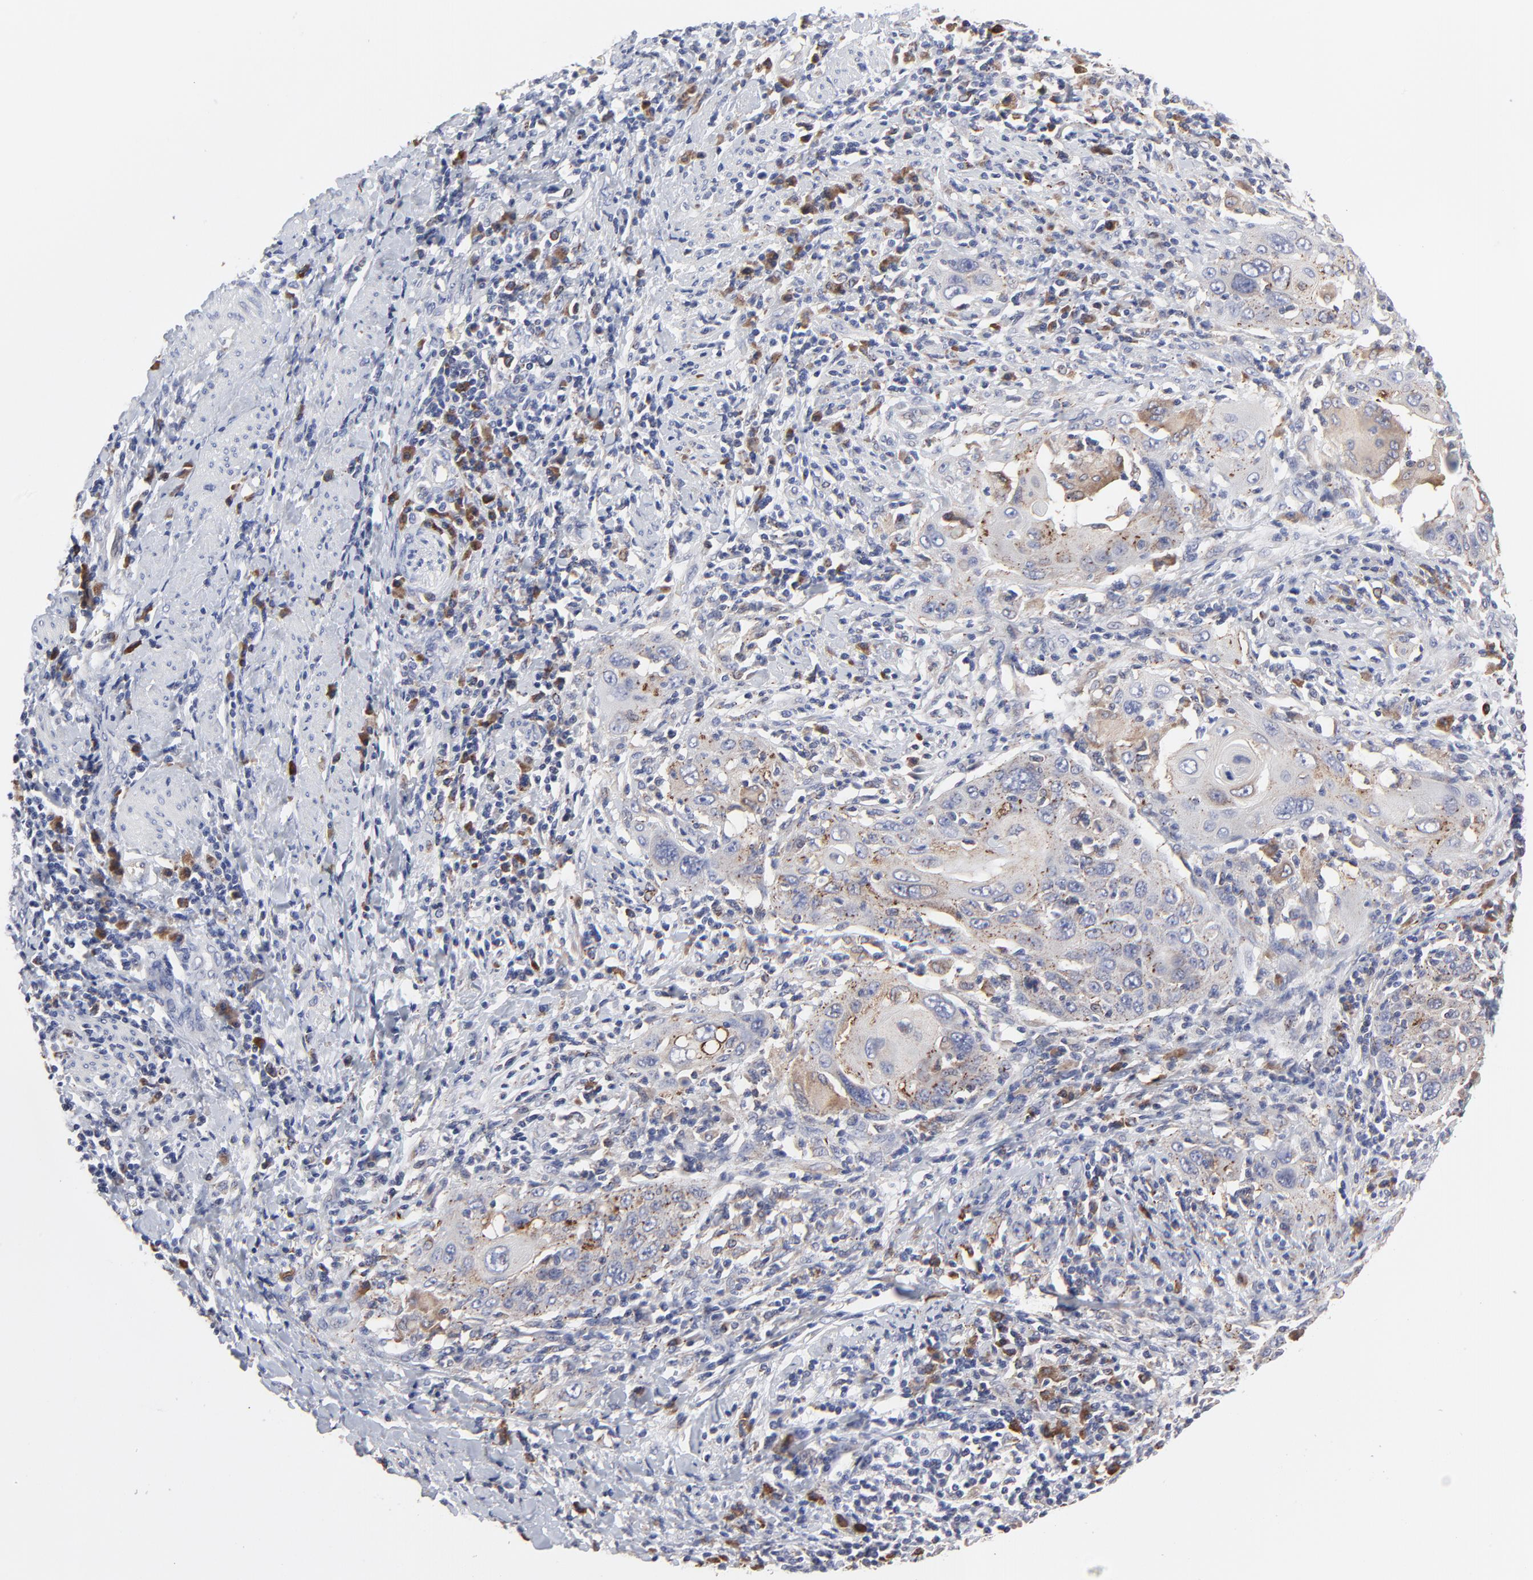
{"staining": {"intensity": "moderate", "quantity": "25%-75%", "location": "cytoplasmic/membranous"}, "tissue": "cervical cancer", "cell_type": "Tumor cells", "image_type": "cancer", "snomed": [{"axis": "morphology", "description": "Squamous cell carcinoma, NOS"}, {"axis": "topography", "description": "Cervix"}], "caption": "Protein staining of squamous cell carcinoma (cervical) tissue displays moderate cytoplasmic/membranous staining in approximately 25%-75% of tumor cells. (Stains: DAB in brown, nuclei in blue, Microscopy: brightfield microscopy at high magnification).", "gene": "TRIM22", "patient": {"sex": "female", "age": 54}}